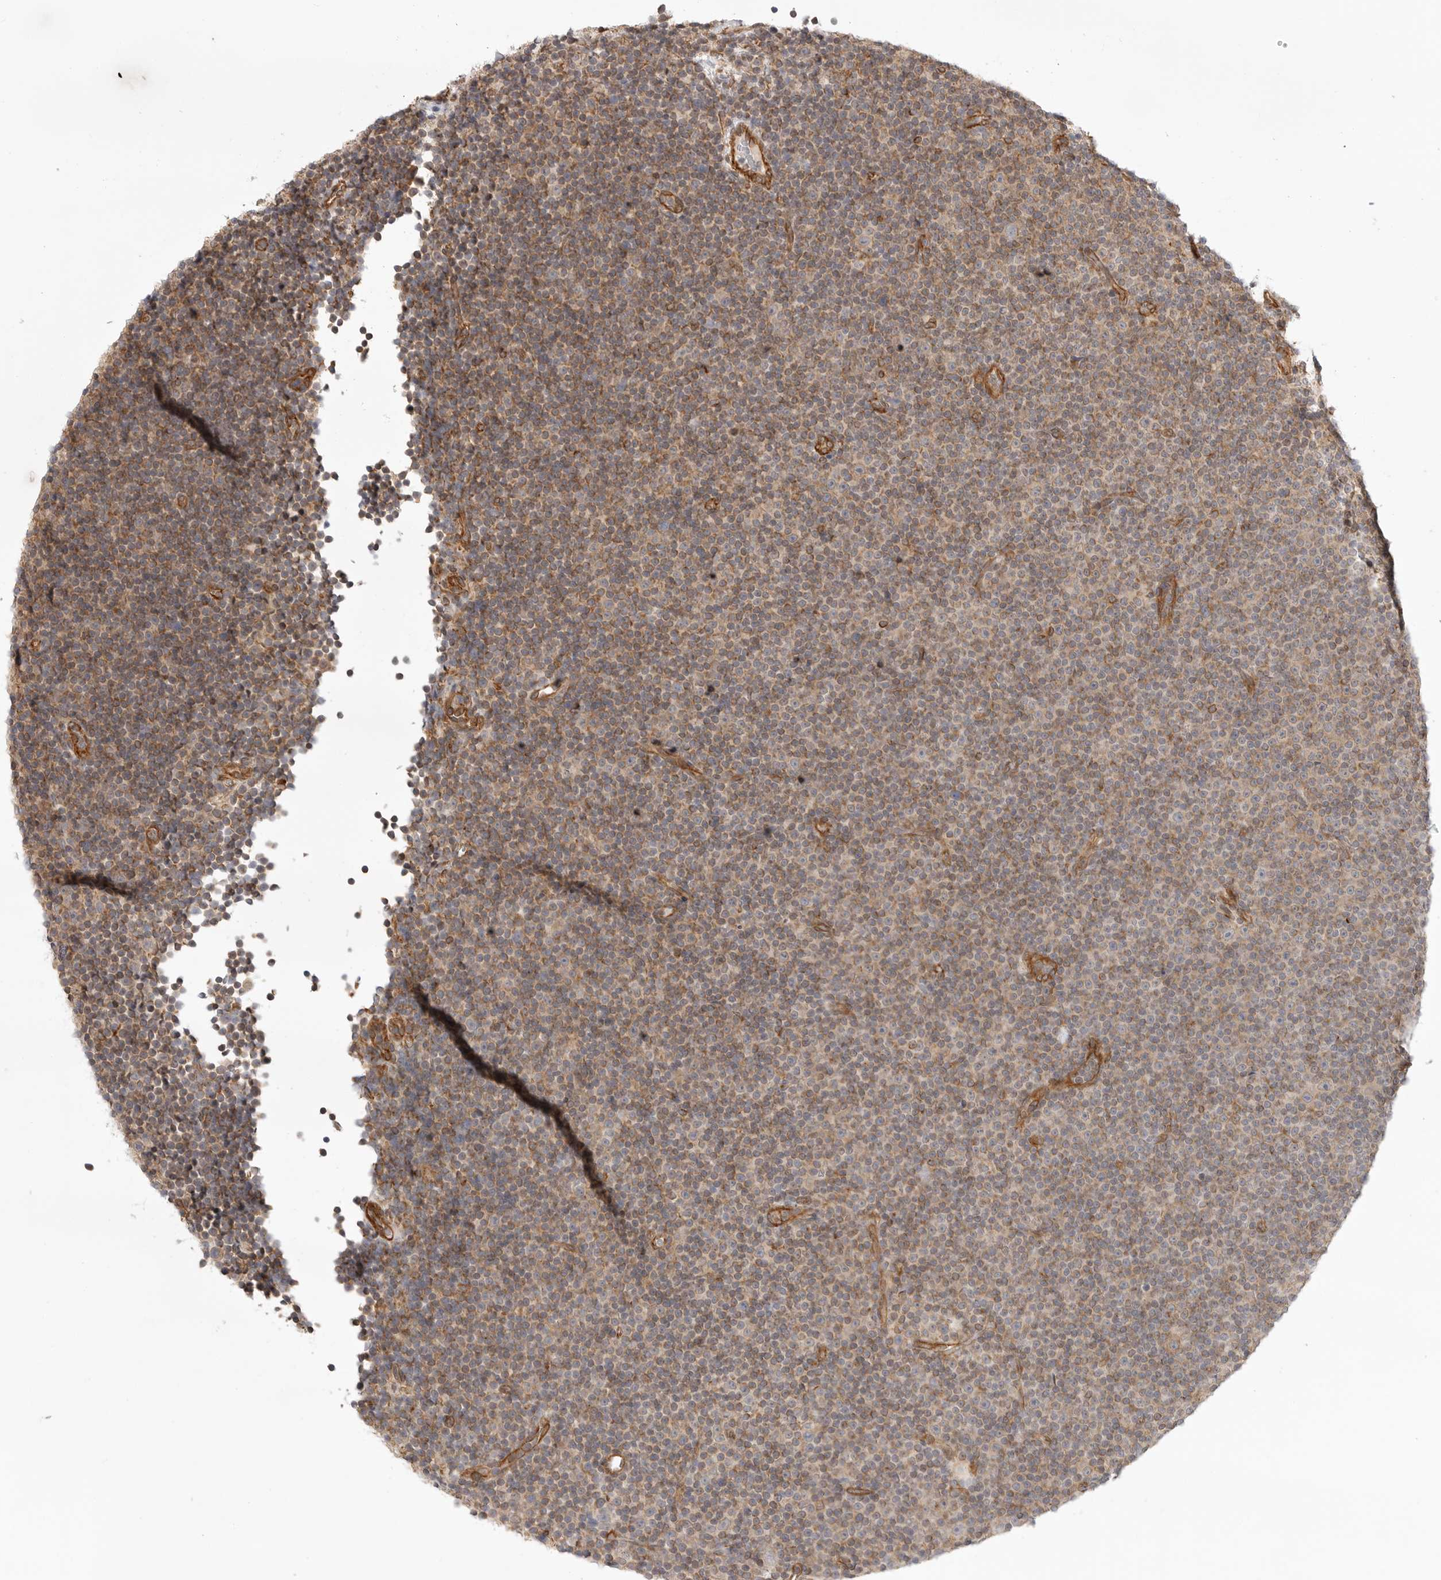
{"staining": {"intensity": "moderate", "quantity": "<25%", "location": "cytoplasmic/membranous"}, "tissue": "lymphoma", "cell_type": "Tumor cells", "image_type": "cancer", "snomed": [{"axis": "morphology", "description": "Malignant lymphoma, non-Hodgkin's type, Low grade"}, {"axis": "topography", "description": "Lymph node"}], "caption": "Immunohistochemistry (DAB (3,3'-diaminobenzidine)) staining of human malignant lymphoma, non-Hodgkin's type (low-grade) shows moderate cytoplasmic/membranous protein expression in about <25% of tumor cells.", "gene": "ATOH7", "patient": {"sex": "female", "age": 67}}